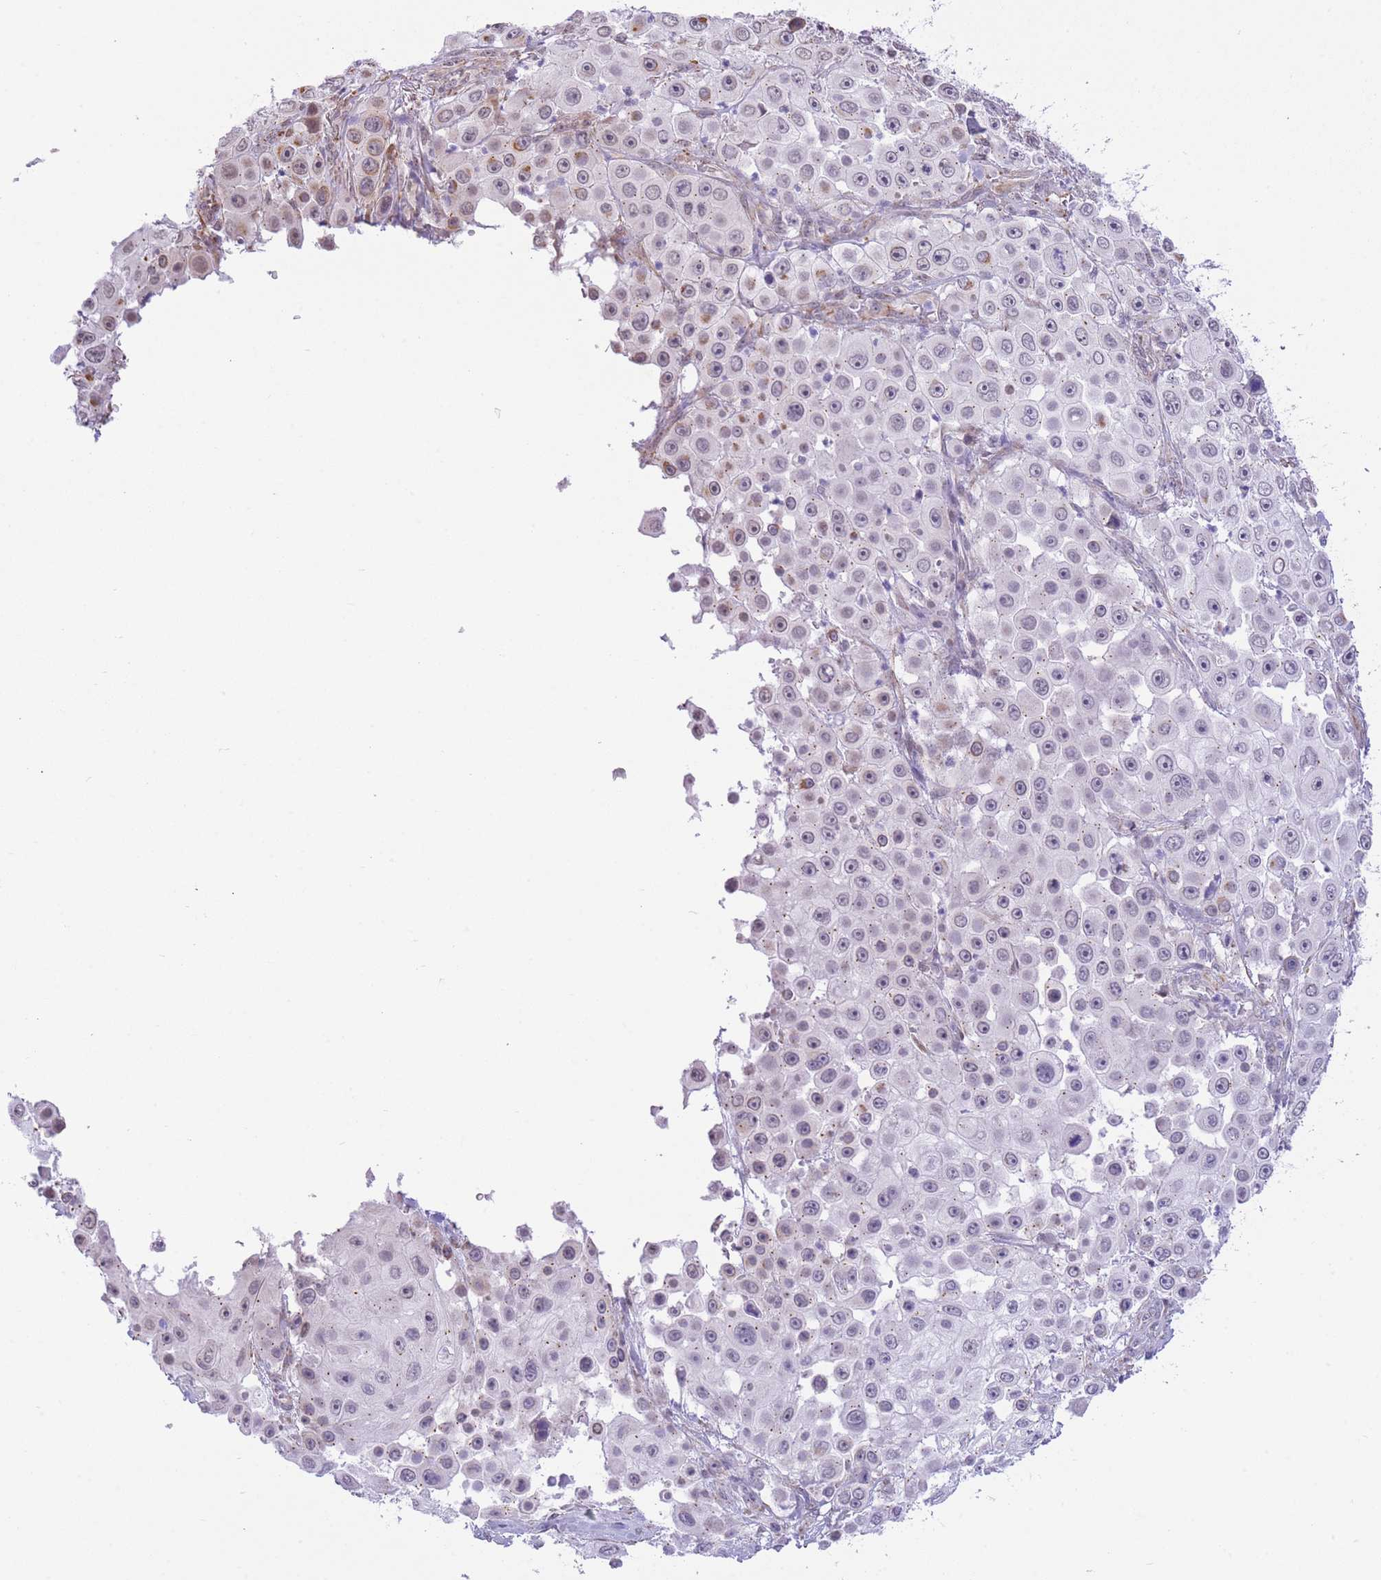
{"staining": {"intensity": "negative", "quantity": "none", "location": "none"}, "tissue": "skin cancer", "cell_type": "Tumor cells", "image_type": "cancer", "snomed": [{"axis": "morphology", "description": "Squamous cell carcinoma, NOS"}, {"axis": "topography", "description": "Skin"}], "caption": "Tumor cells are negative for brown protein staining in skin cancer (squamous cell carcinoma).", "gene": "PSG8", "patient": {"sex": "male", "age": 67}}